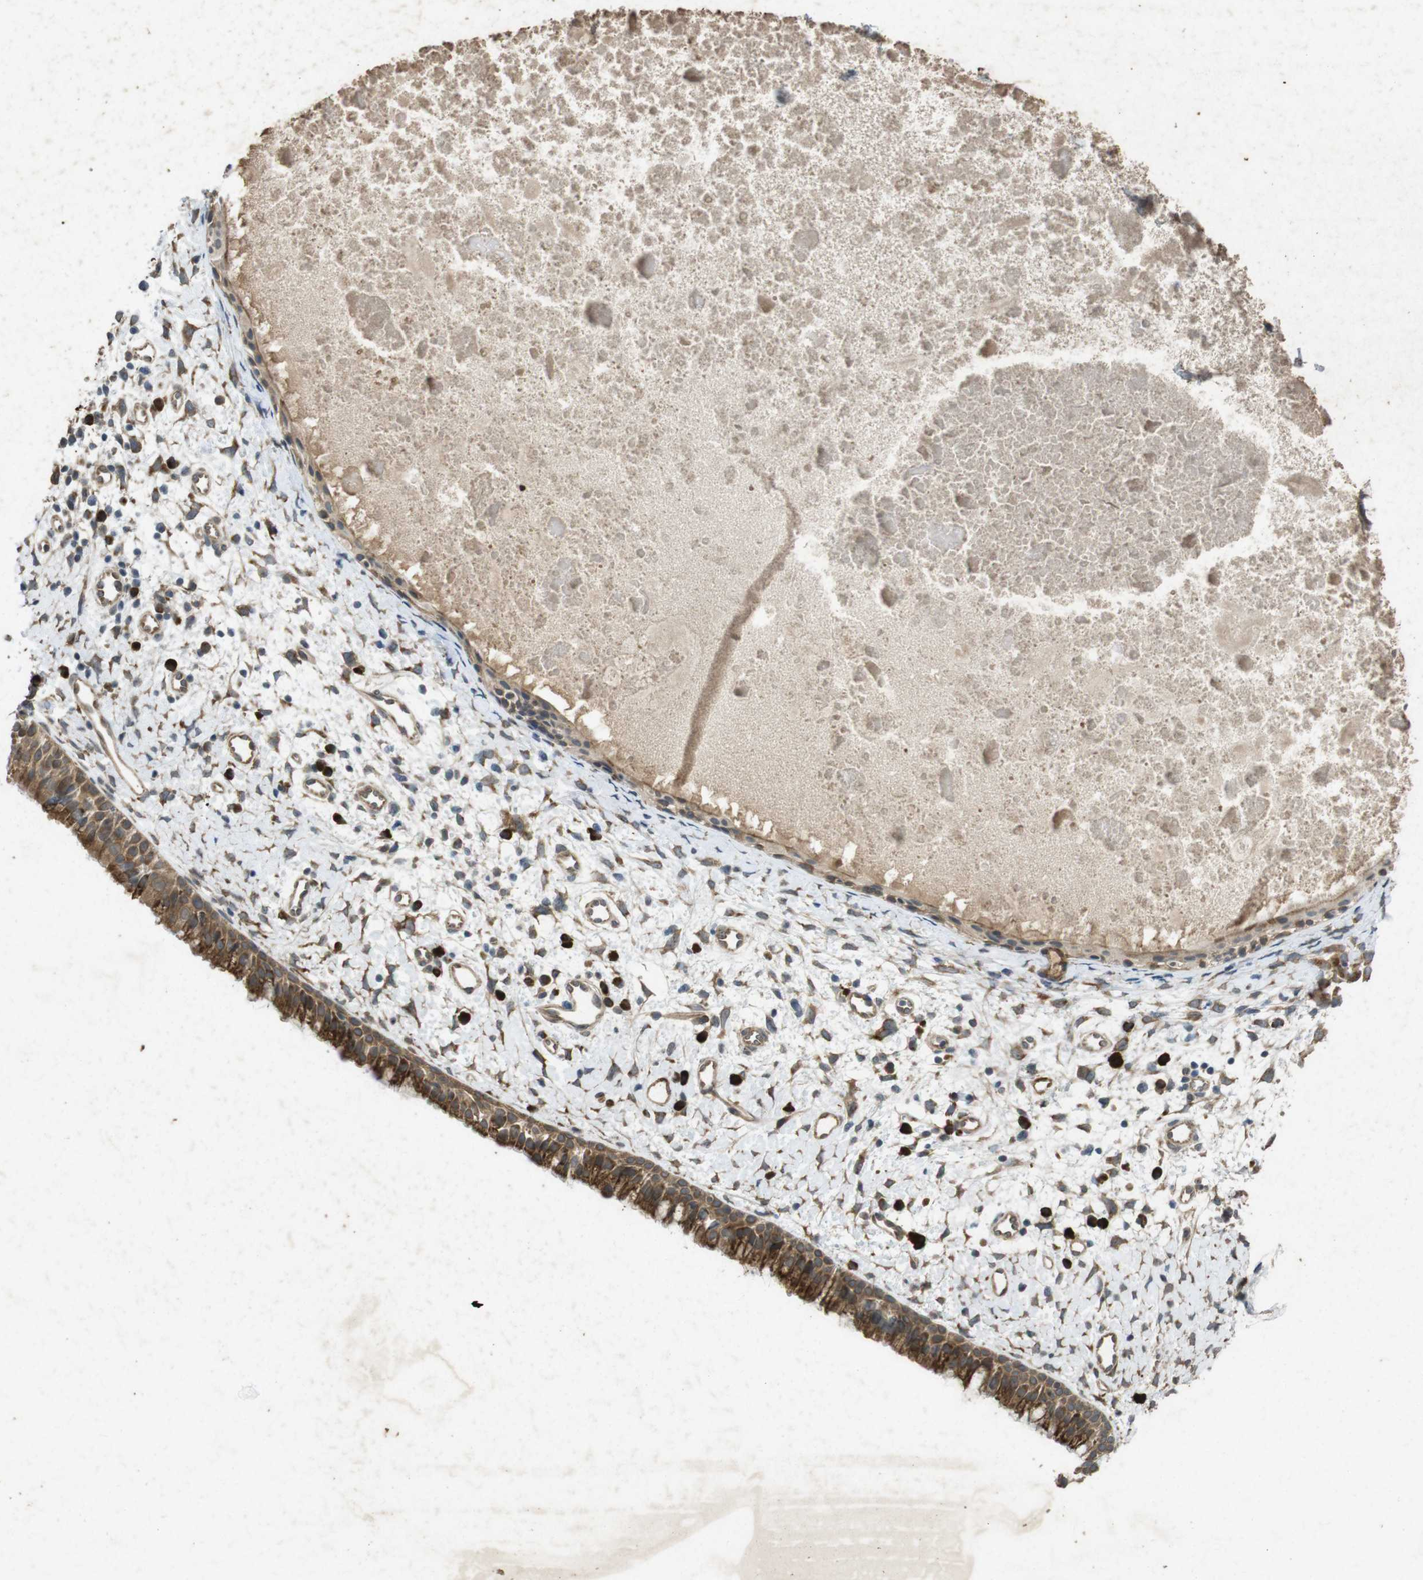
{"staining": {"intensity": "moderate", "quantity": ">75%", "location": "cytoplasmic/membranous"}, "tissue": "nasopharynx", "cell_type": "Respiratory epithelial cells", "image_type": "normal", "snomed": [{"axis": "morphology", "description": "Normal tissue, NOS"}, {"axis": "topography", "description": "Nasopharynx"}], "caption": "This is a photomicrograph of immunohistochemistry staining of normal nasopharynx, which shows moderate staining in the cytoplasmic/membranous of respiratory epithelial cells.", "gene": "FLCN", "patient": {"sex": "male", "age": 22}}